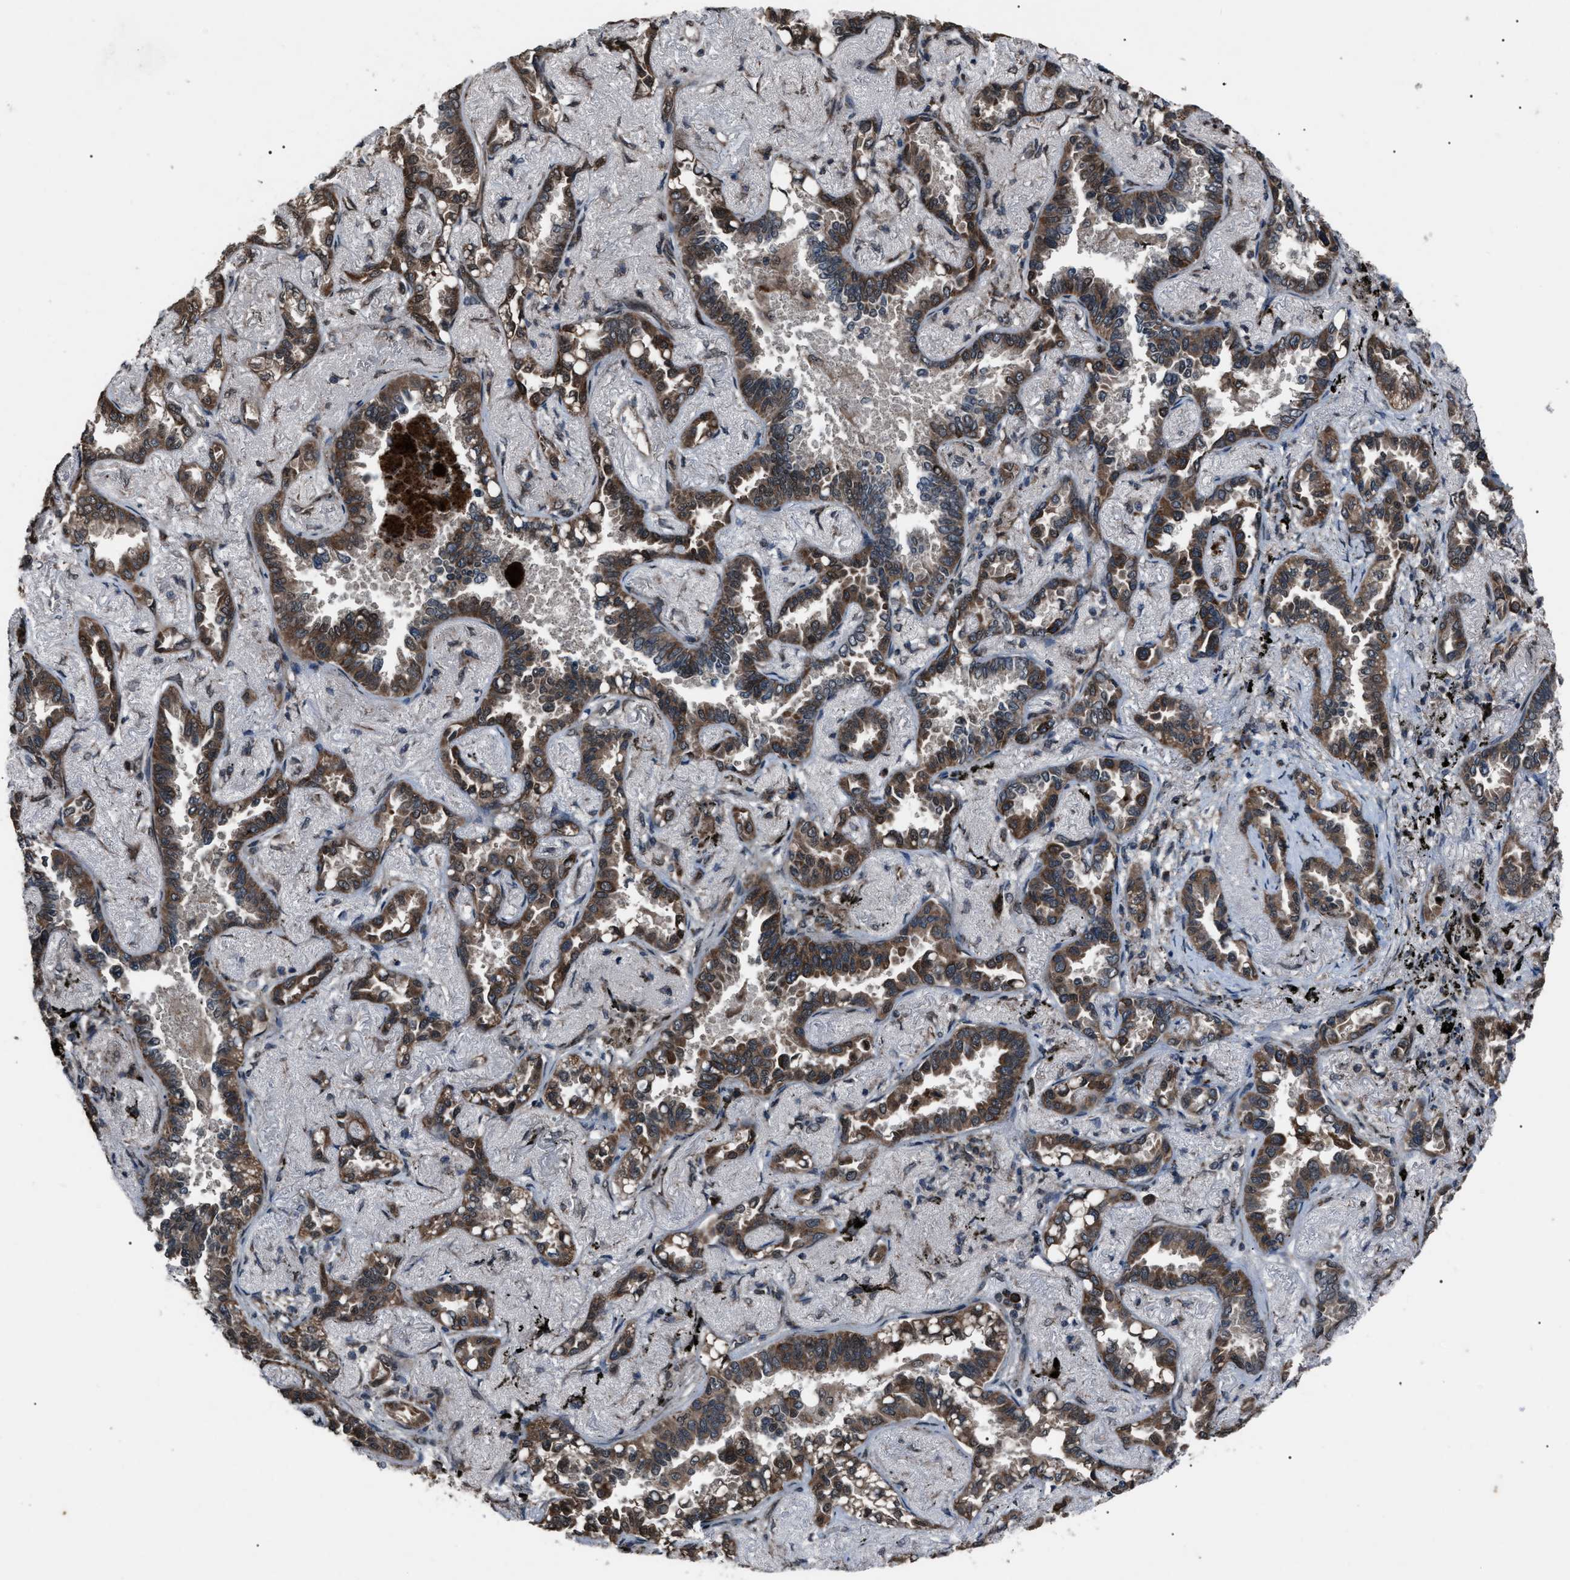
{"staining": {"intensity": "strong", "quantity": ">75%", "location": "cytoplasmic/membranous"}, "tissue": "lung cancer", "cell_type": "Tumor cells", "image_type": "cancer", "snomed": [{"axis": "morphology", "description": "Adenocarcinoma, NOS"}, {"axis": "topography", "description": "Lung"}], "caption": "Immunohistochemical staining of human adenocarcinoma (lung) shows high levels of strong cytoplasmic/membranous positivity in approximately >75% of tumor cells. Immunohistochemistry stains the protein of interest in brown and the nuclei are stained blue.", "gene": "ZFAND2A", "patient": {"sex": "male", "age": 59}}